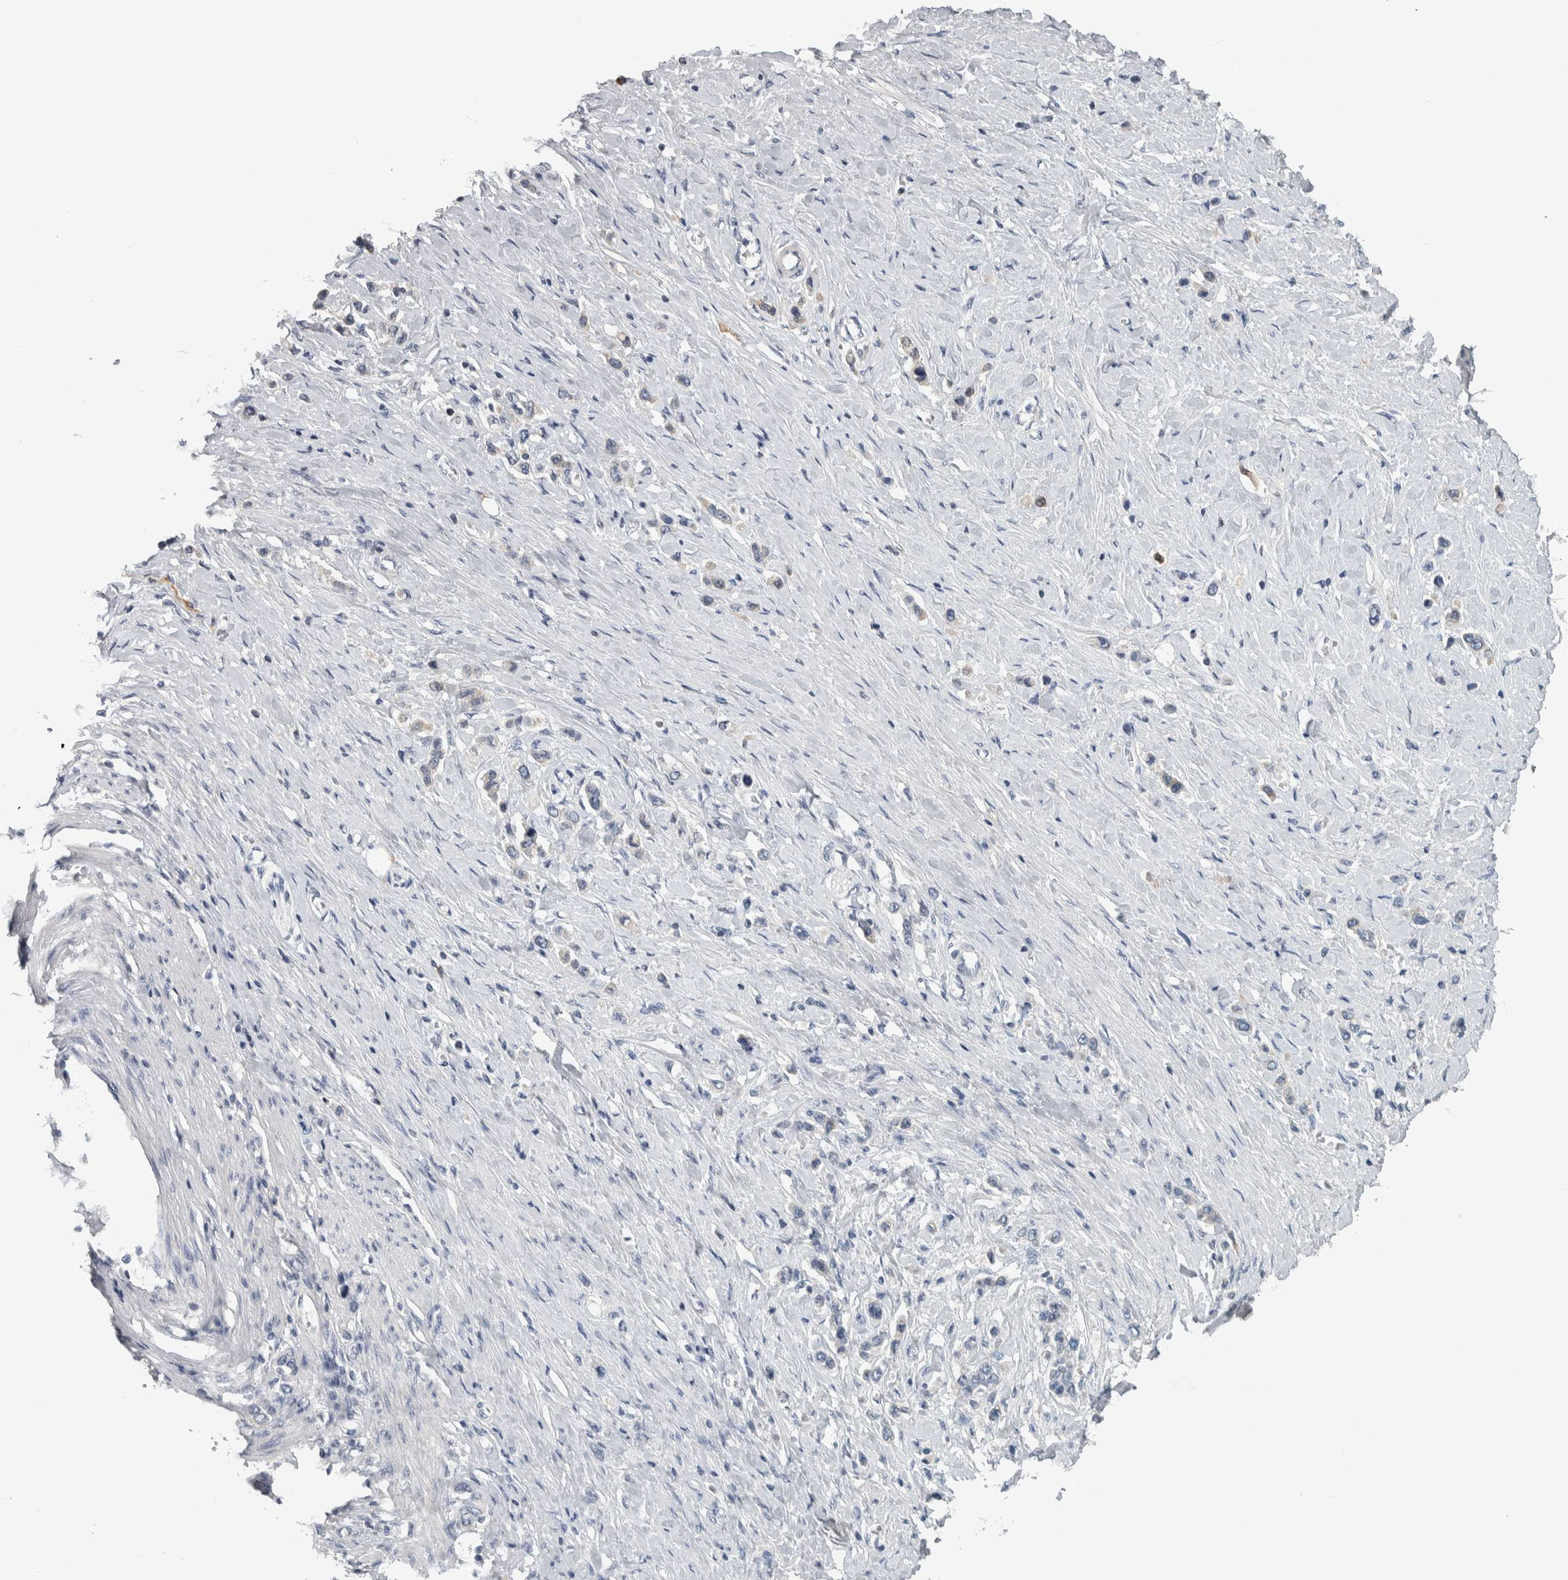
{"staining": {"intensity": "negative", "quantity": "none", "location": "none"}, "tissue": "stomach cancer", "cell_type": "Tumor cells", "image_type": "cancer", "snomed": [{"axis": "morphology", "description": "Adenocarcinoma, NOS"}, {"axis": "topography", "description": "Stomach"}], "caption": "High magnification brightfield microscopy of stomach cancer stained with DAB (brown) and counterstained with hematoxylin (blue): tumor cells show no significant positivity.", "gene": "CAVIN4", "patient": {"sex": "female", "age": 65}}